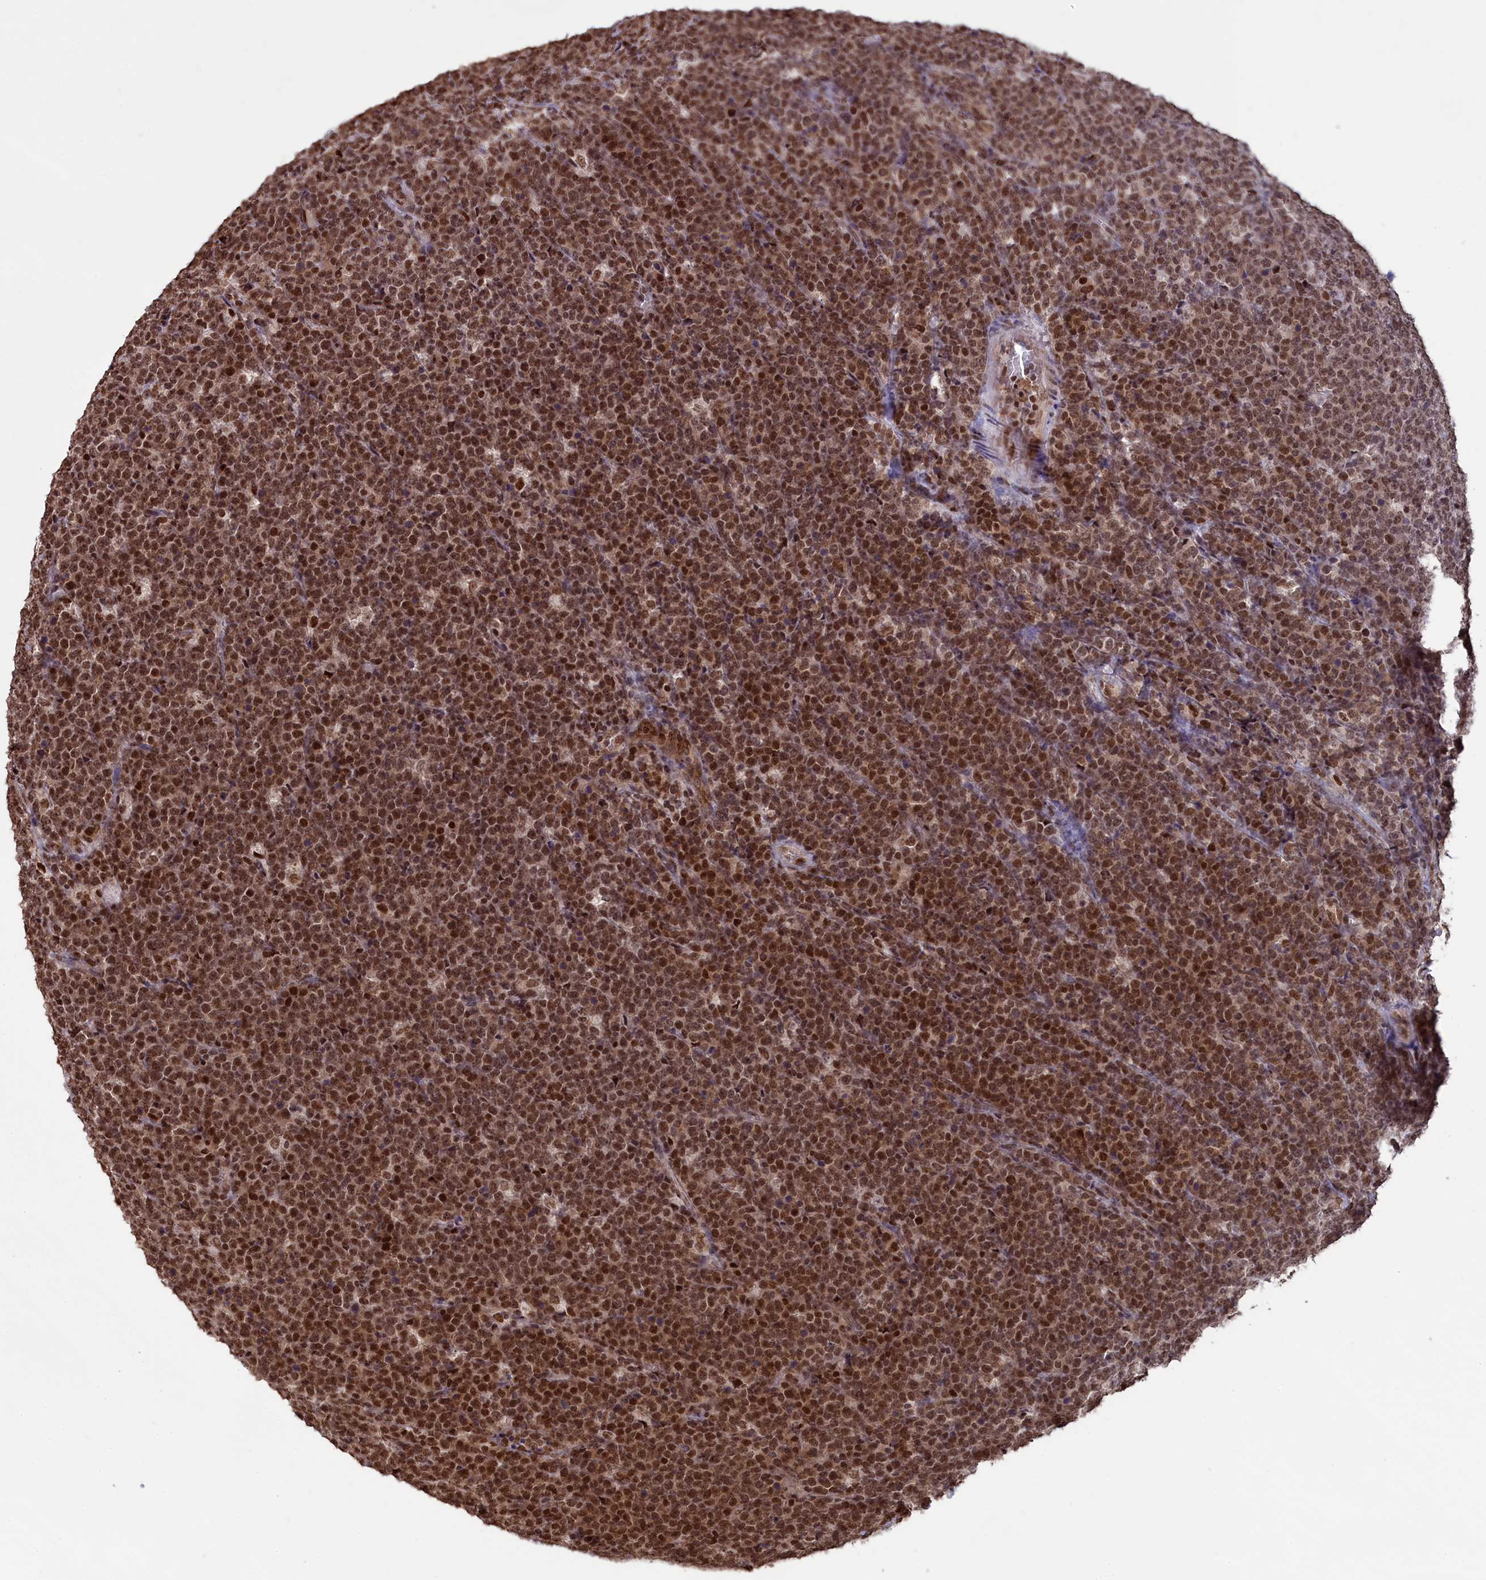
{"staining": {"intensity": "moderate", "quantity": ">75%", "location": "nuclear"}, "tissue": "lymphoma", "cell_type": "Tumor cells", "image_type": "cancer", "snomed": [{"axis": "morphology", "description": "Malignant lymphoma, non-Hodgkin's type, High grade"}, {"axis": "topography", "description": "Small intestine"}], "caption": "IHC of human high-grade malignant lymphoma, non-Hodgkin's type reveals medium levels of moderate nuclear staining in approximately >75% of tumor cells. The staining is performed using DAB brown chromogen to label protein expression. The nuclei are counter-stained blue using hematoxylin.", "gene": "RELB", "patient": {"sex": "male", "age": 8}}